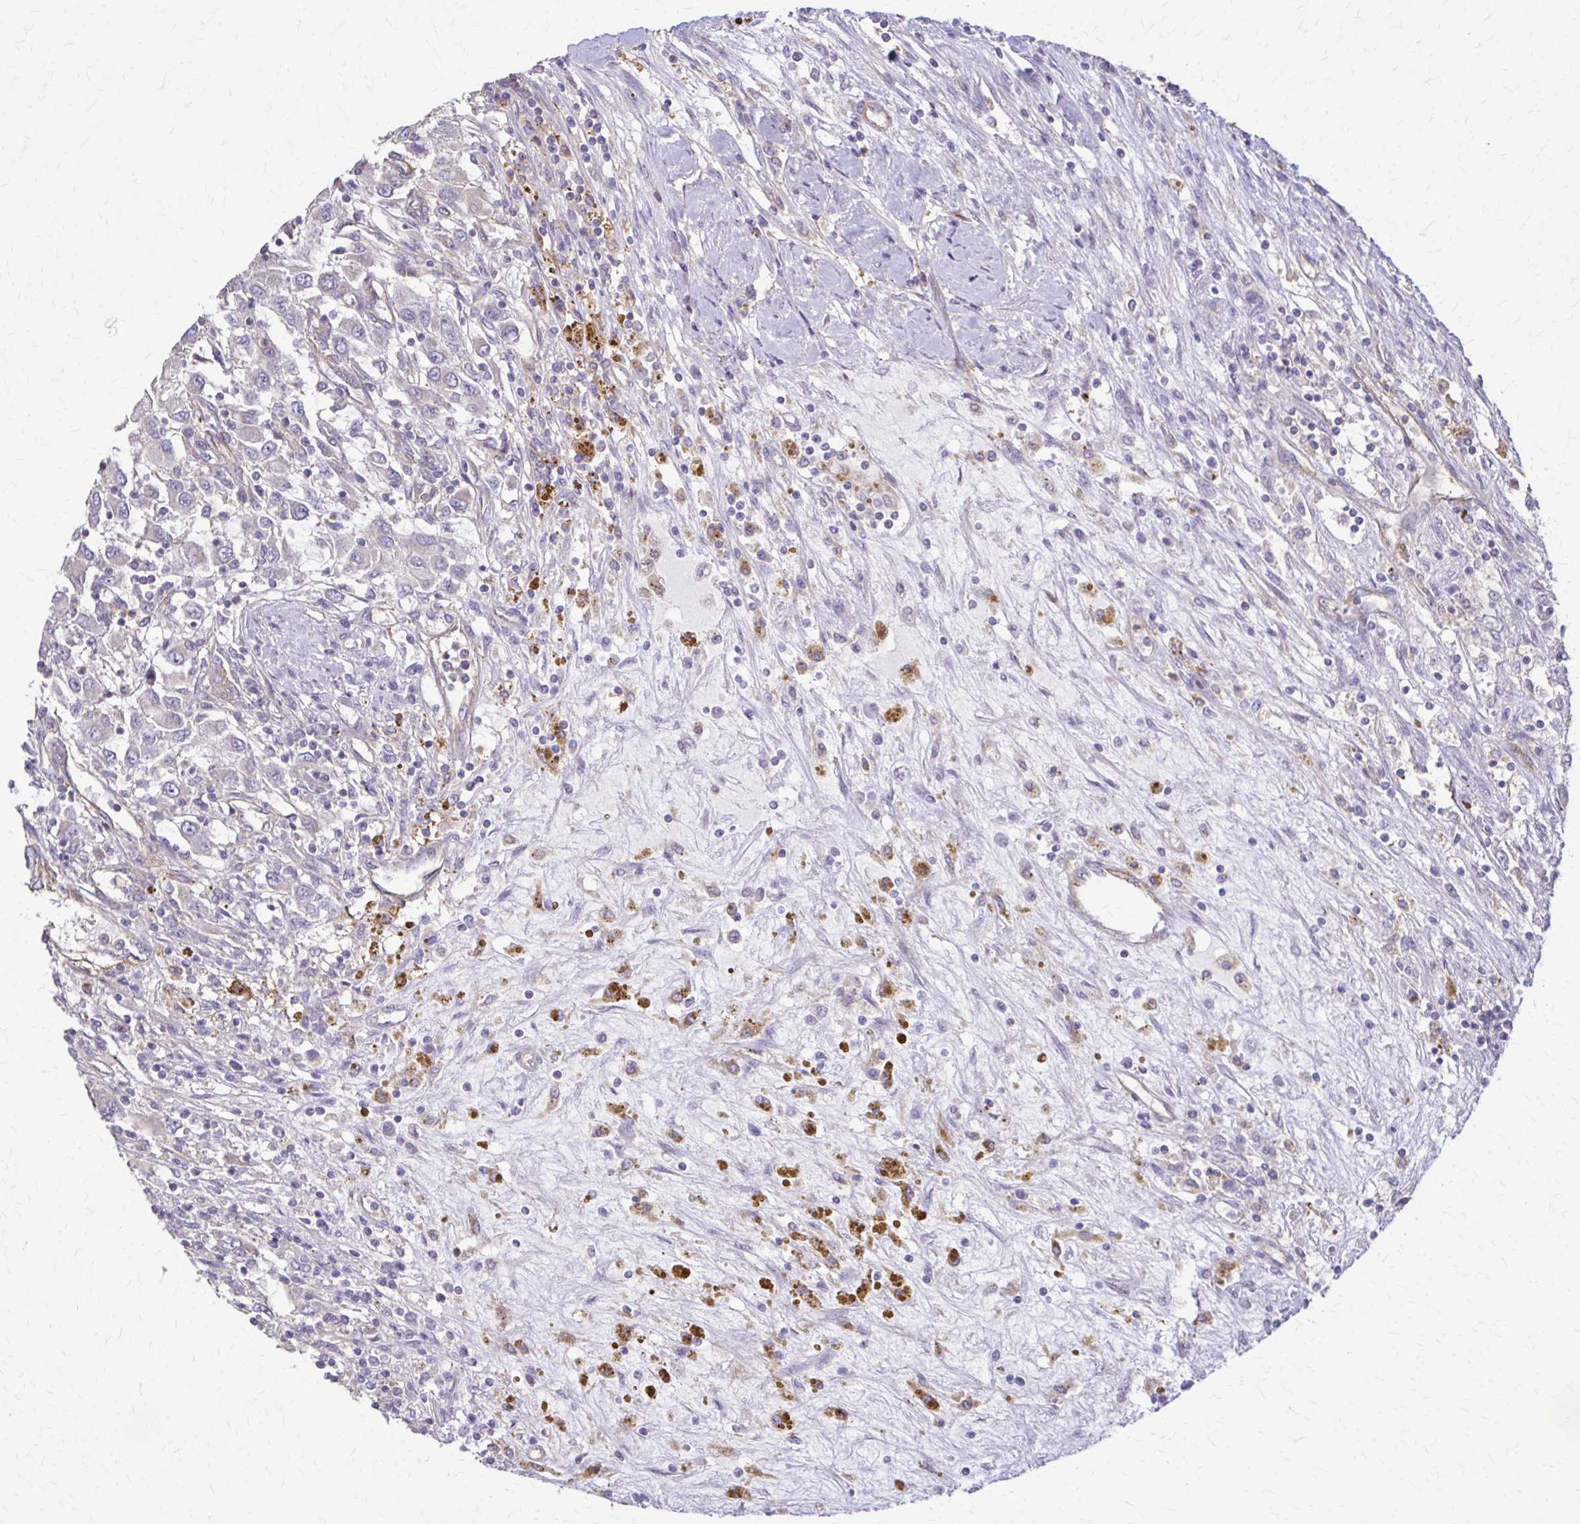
{"staining": {"intensity": "negative", "quantity": "none", "location": "none"}, "tissue": "renal cancer", "cell_type": "Tumor cells", "image_type": "cancer", "snomed": [{"axis": "morphology", "description": "Adenocarcinoma, NOS"}, {"axis": "topography", "description": "Kidney"}], "caption": "A high-resolution image shows IHC staining of adenocarcinoma (renal), which shows no significant expression in tumor cells.", "gene": "DSP", "patient": {"sex": "female", "age": 67}}